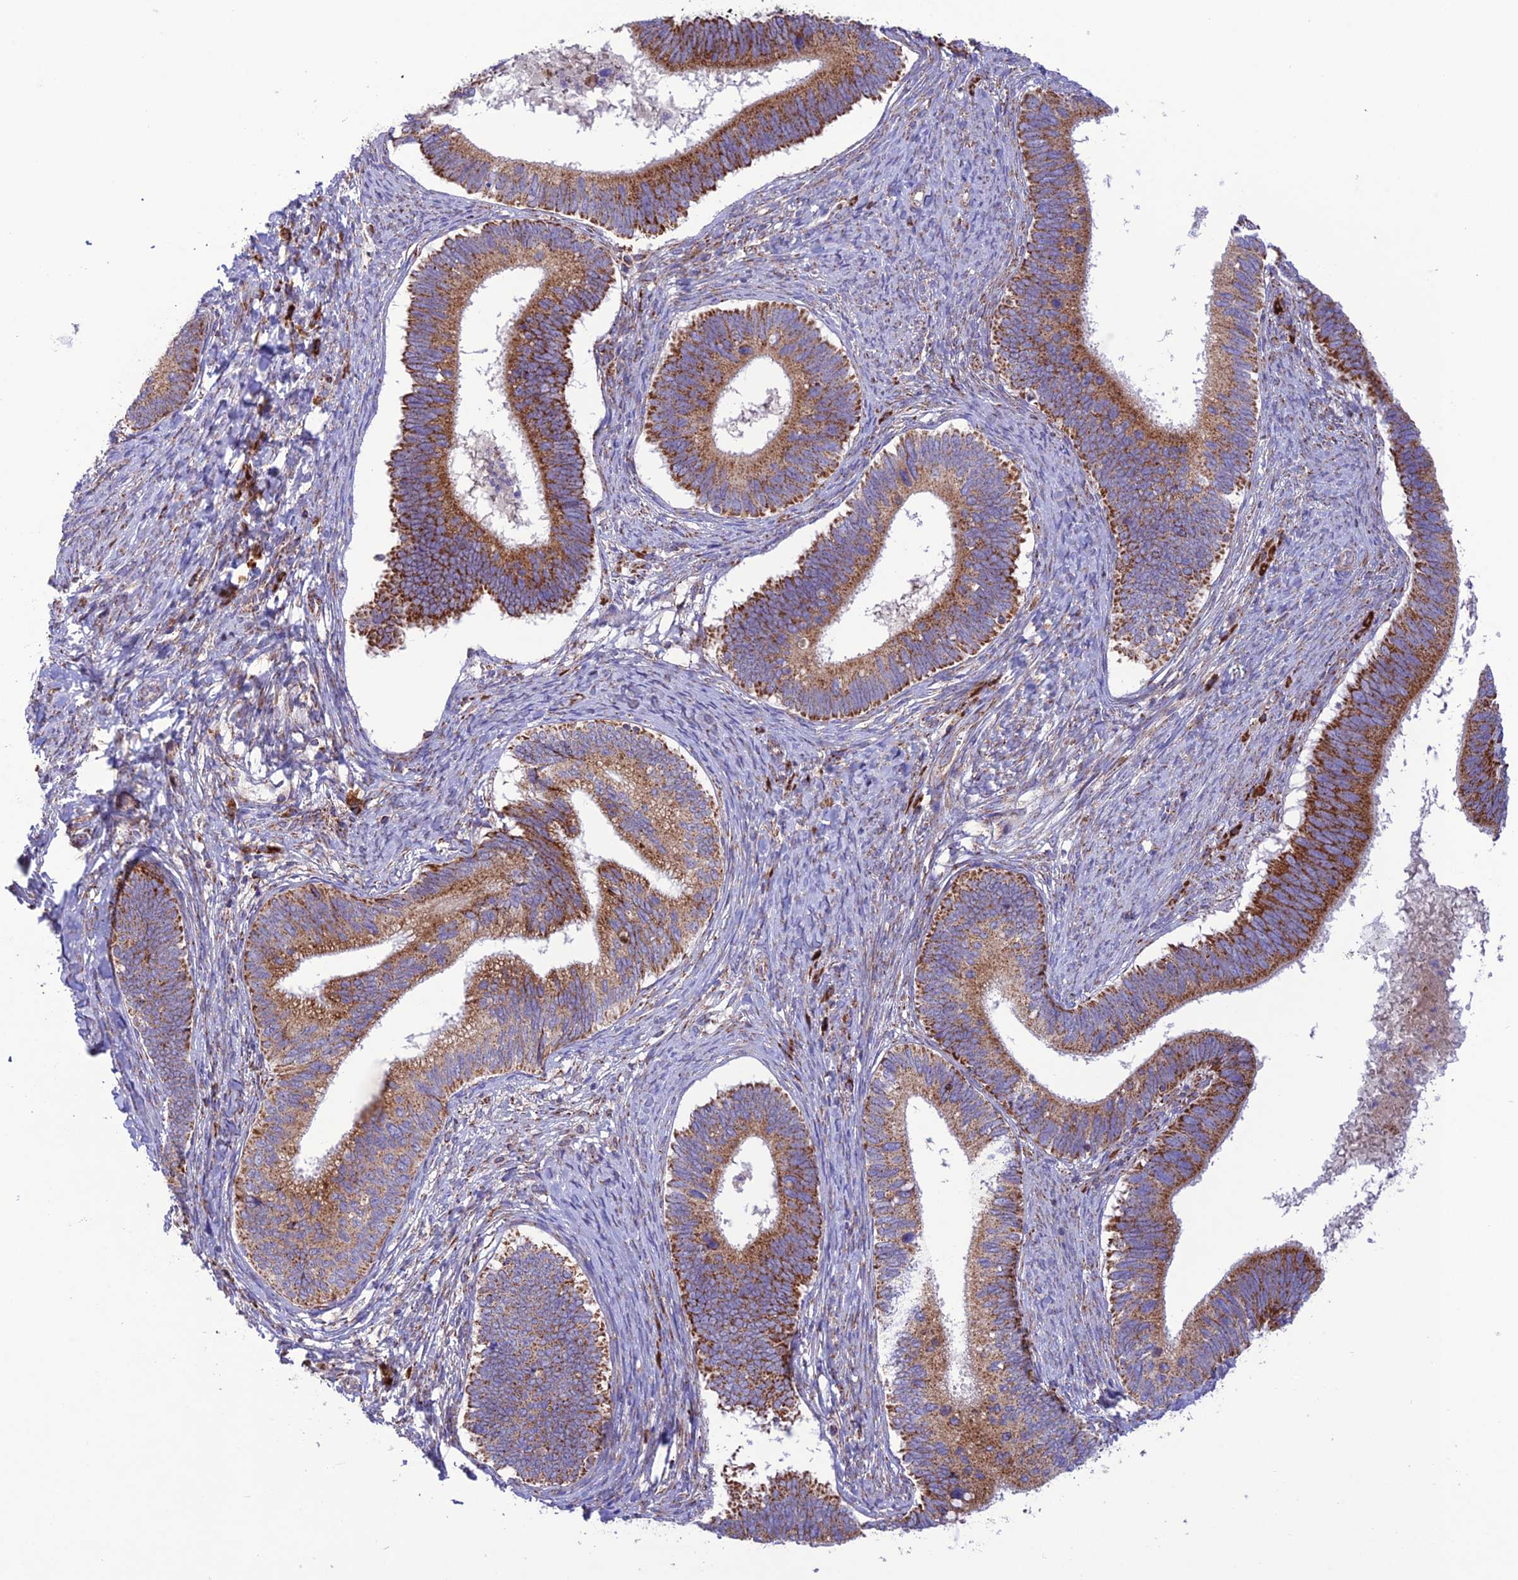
{"staining": {"intensity": "strong", "quantity": ">75%", "location": "cytoplasmic/membranous"}, "tissue": "cervical cancer", "cell_type": "Tumor cells", "image_type": "cancer", "snomed": [{"axis": "morphology", "description": "Adenocarcinoma, NOS"}, {"axis": "topography", "description": "Cervix"}], "caption": "About >75% of tumor cells in adenocarcinoma (cervical) reveal strong cytoplasmic/membranous protein expression as visualized by brown immunohistochemical staining.", "gene": "UAP1L1", "patient": {"sex": "female", "age": 42}}